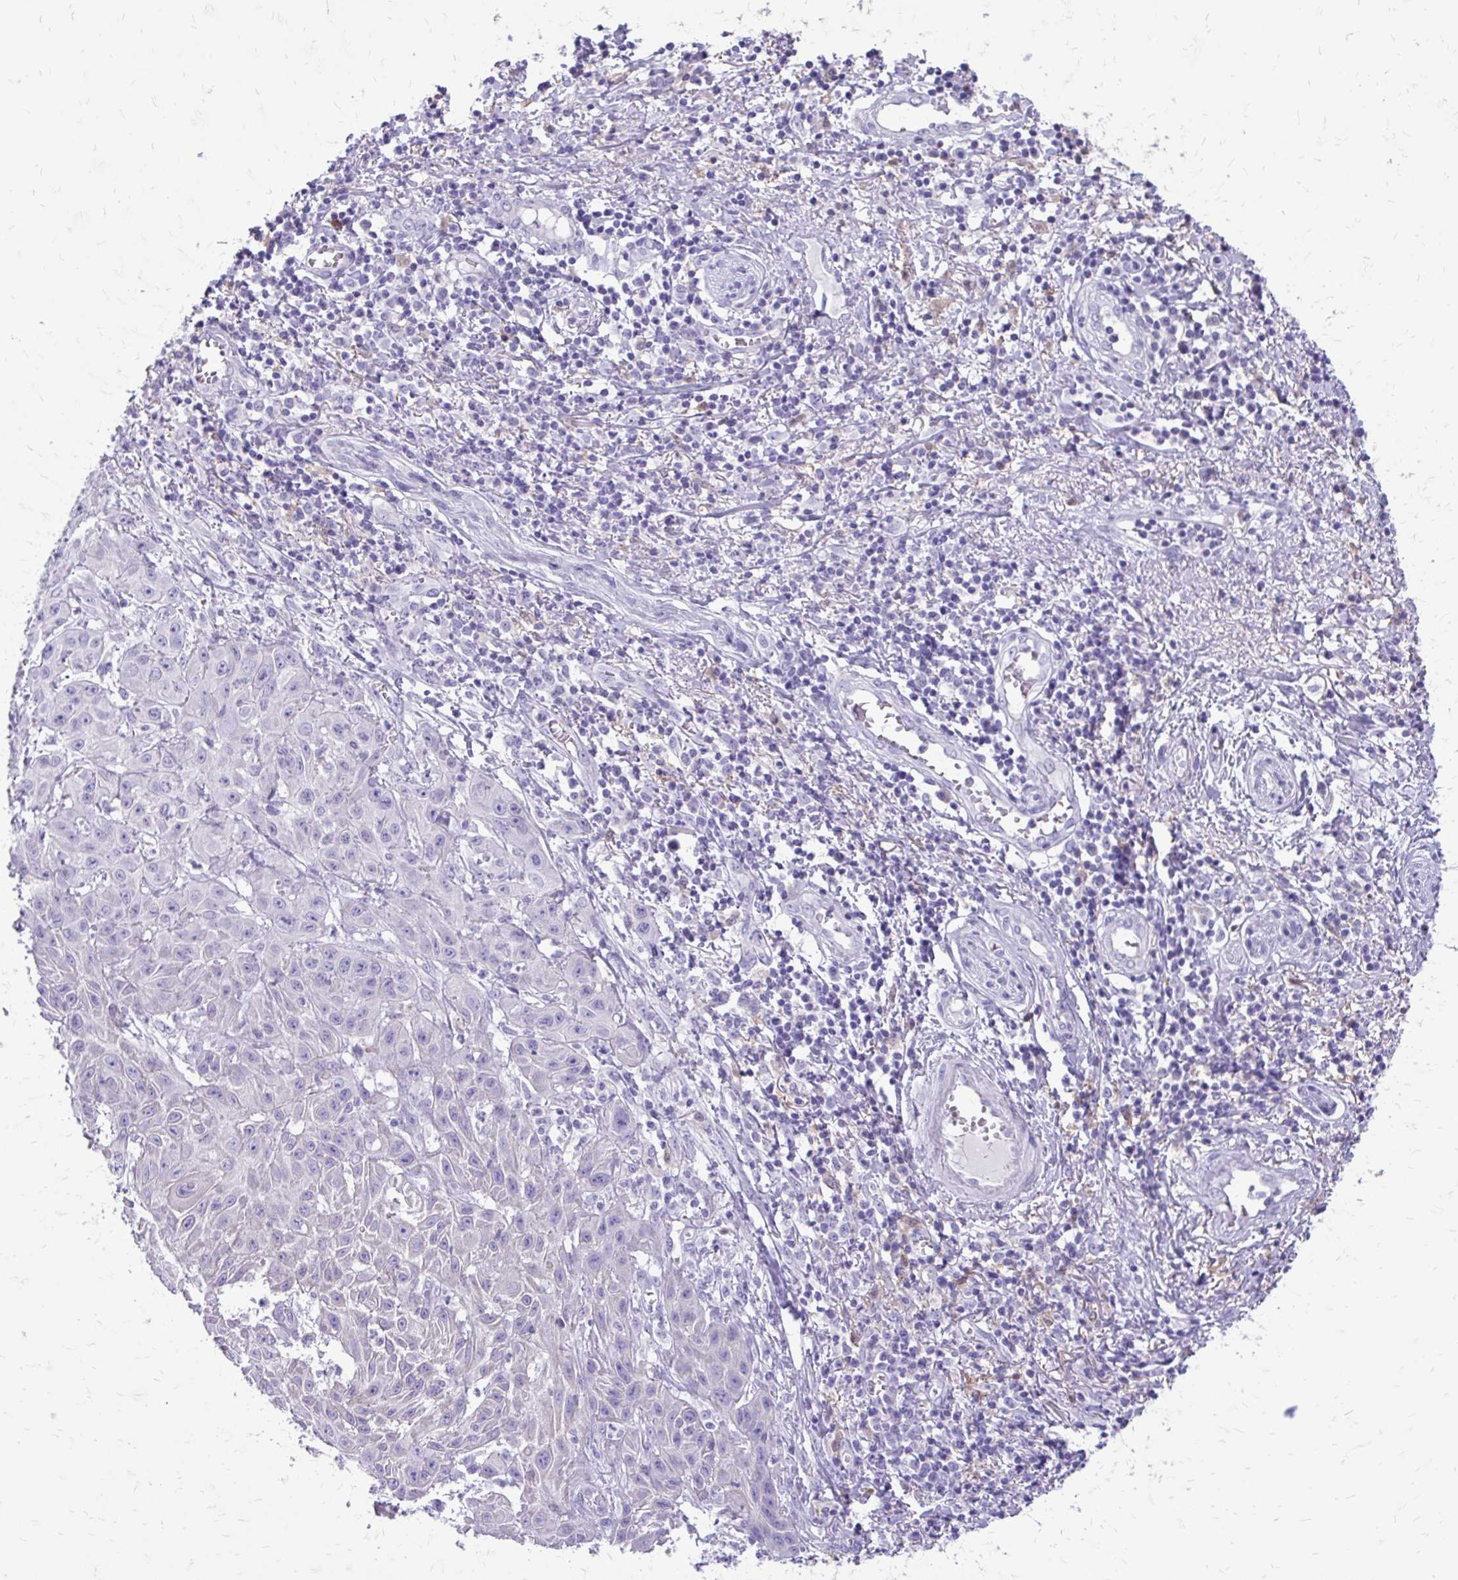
{"staining": {"intensity": "negative", "quantity": "none", "location": "none"}, "tissue": "skin cancer", "cell_type": "Tumor cells", "image_type": "cancer", "snomed": [{"axis": "morphology", "description": "Squamous cell carcinoma, NOS"}, {"axis": "topography", "description": "Skin"}, {"axis": "topography", "description": "Vulva"}], "caption": "Human skin squamous cell carcinoma stained for a protein using IHC demonstrates no expression in tumor cells.", "gene": "SIGLEC11", "patient": {"sex": "female", "age": 71}}